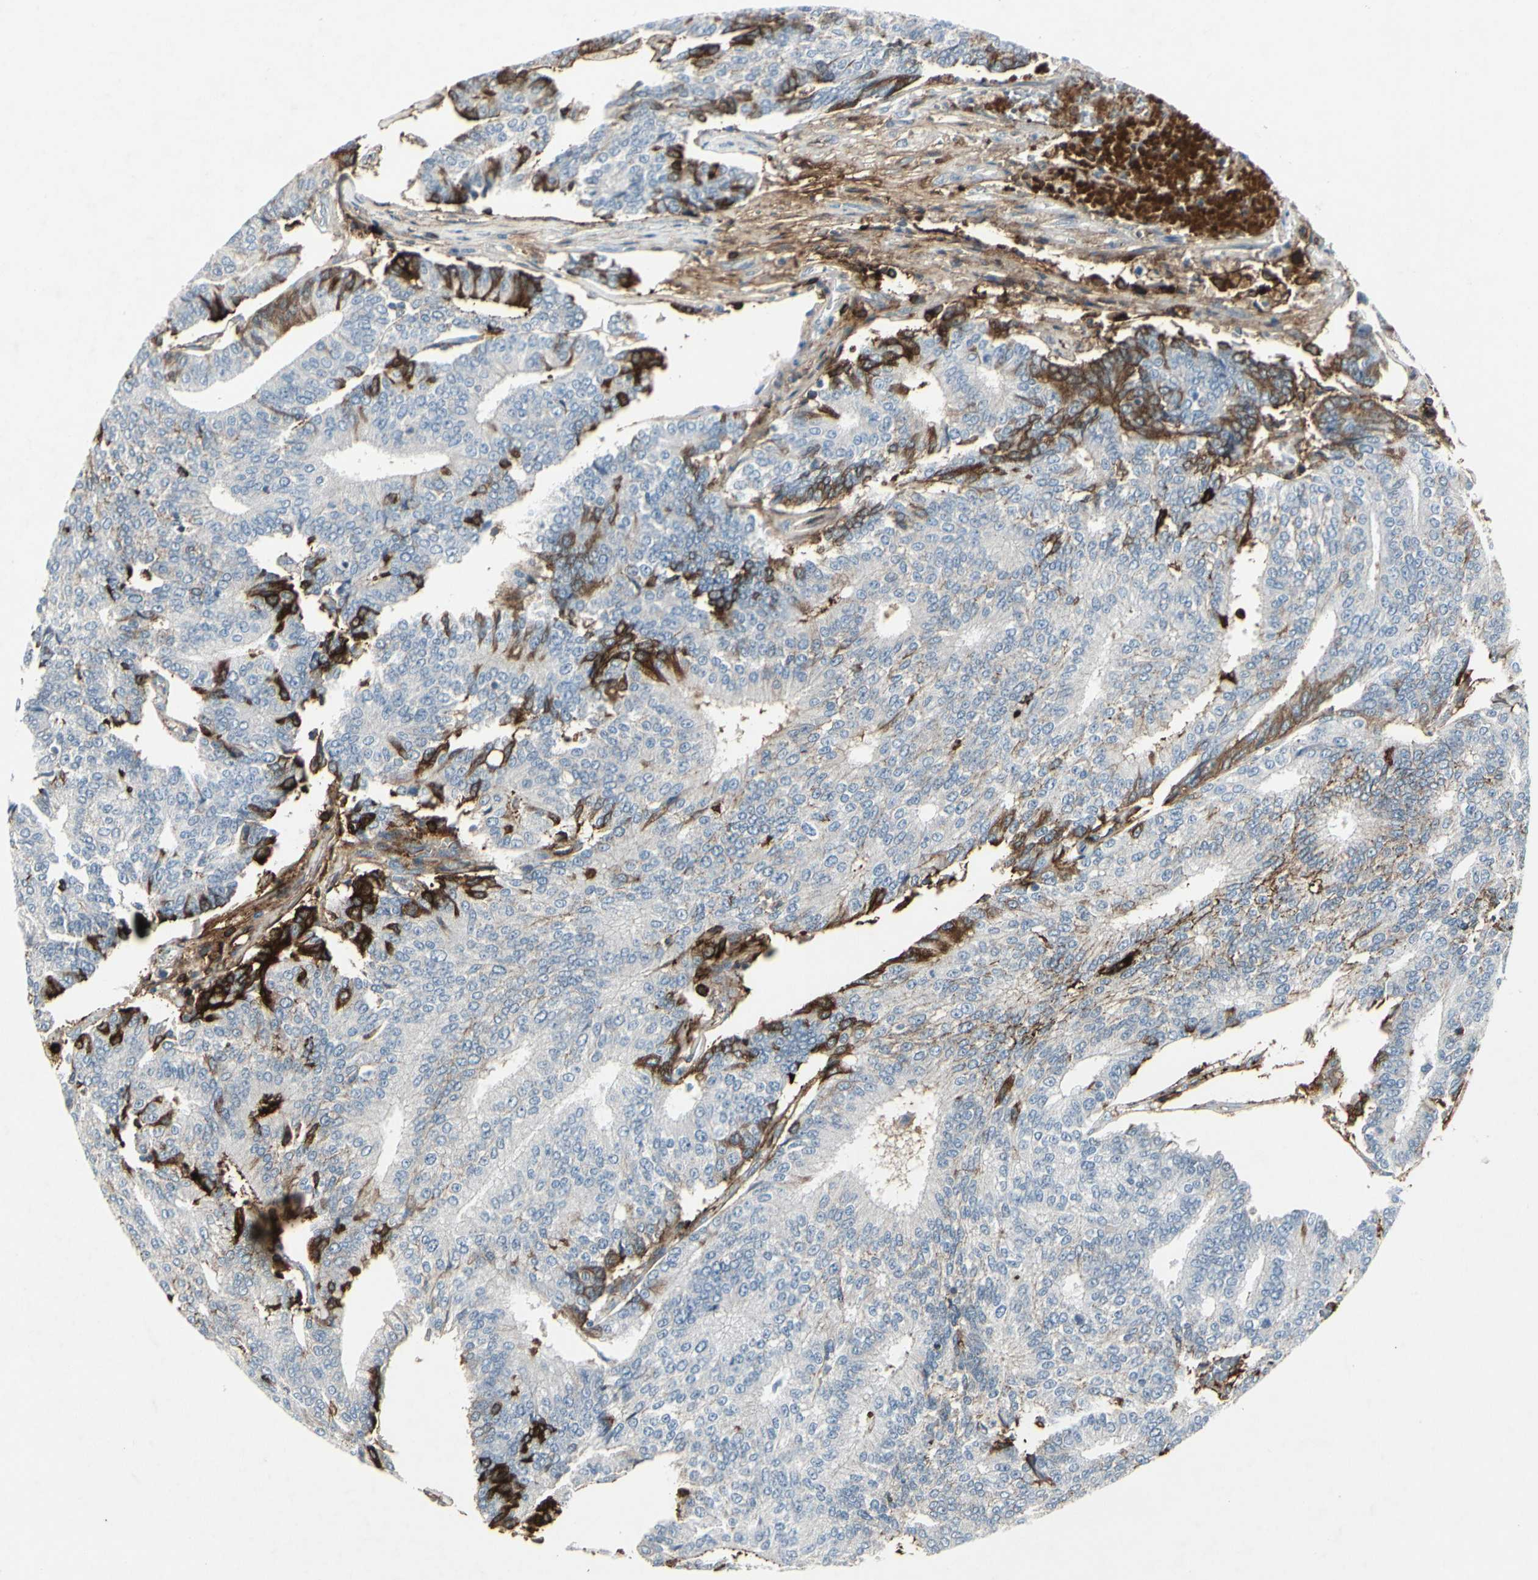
{"staining": {"intensity": "strong", "quantity": "<25%", "location": "cytoplasmic/membranous"}, "tissue": "prostate cancer", "cell_type": "Tumor cells", "image_type": "cancer", "snomed": [{"axis": "morphology", "description": "Adenocarcinoma, High grade"}, {"axis": "topography", "description": "Prostate"}], "caption": "Human prostate cancer stained with a brown dye demonstrates strong cytoplasmic/membranous positive staining in about <25% of tumor cells.", "gene": "IGHM", "patient": {"sex": "male", "age": 55}}